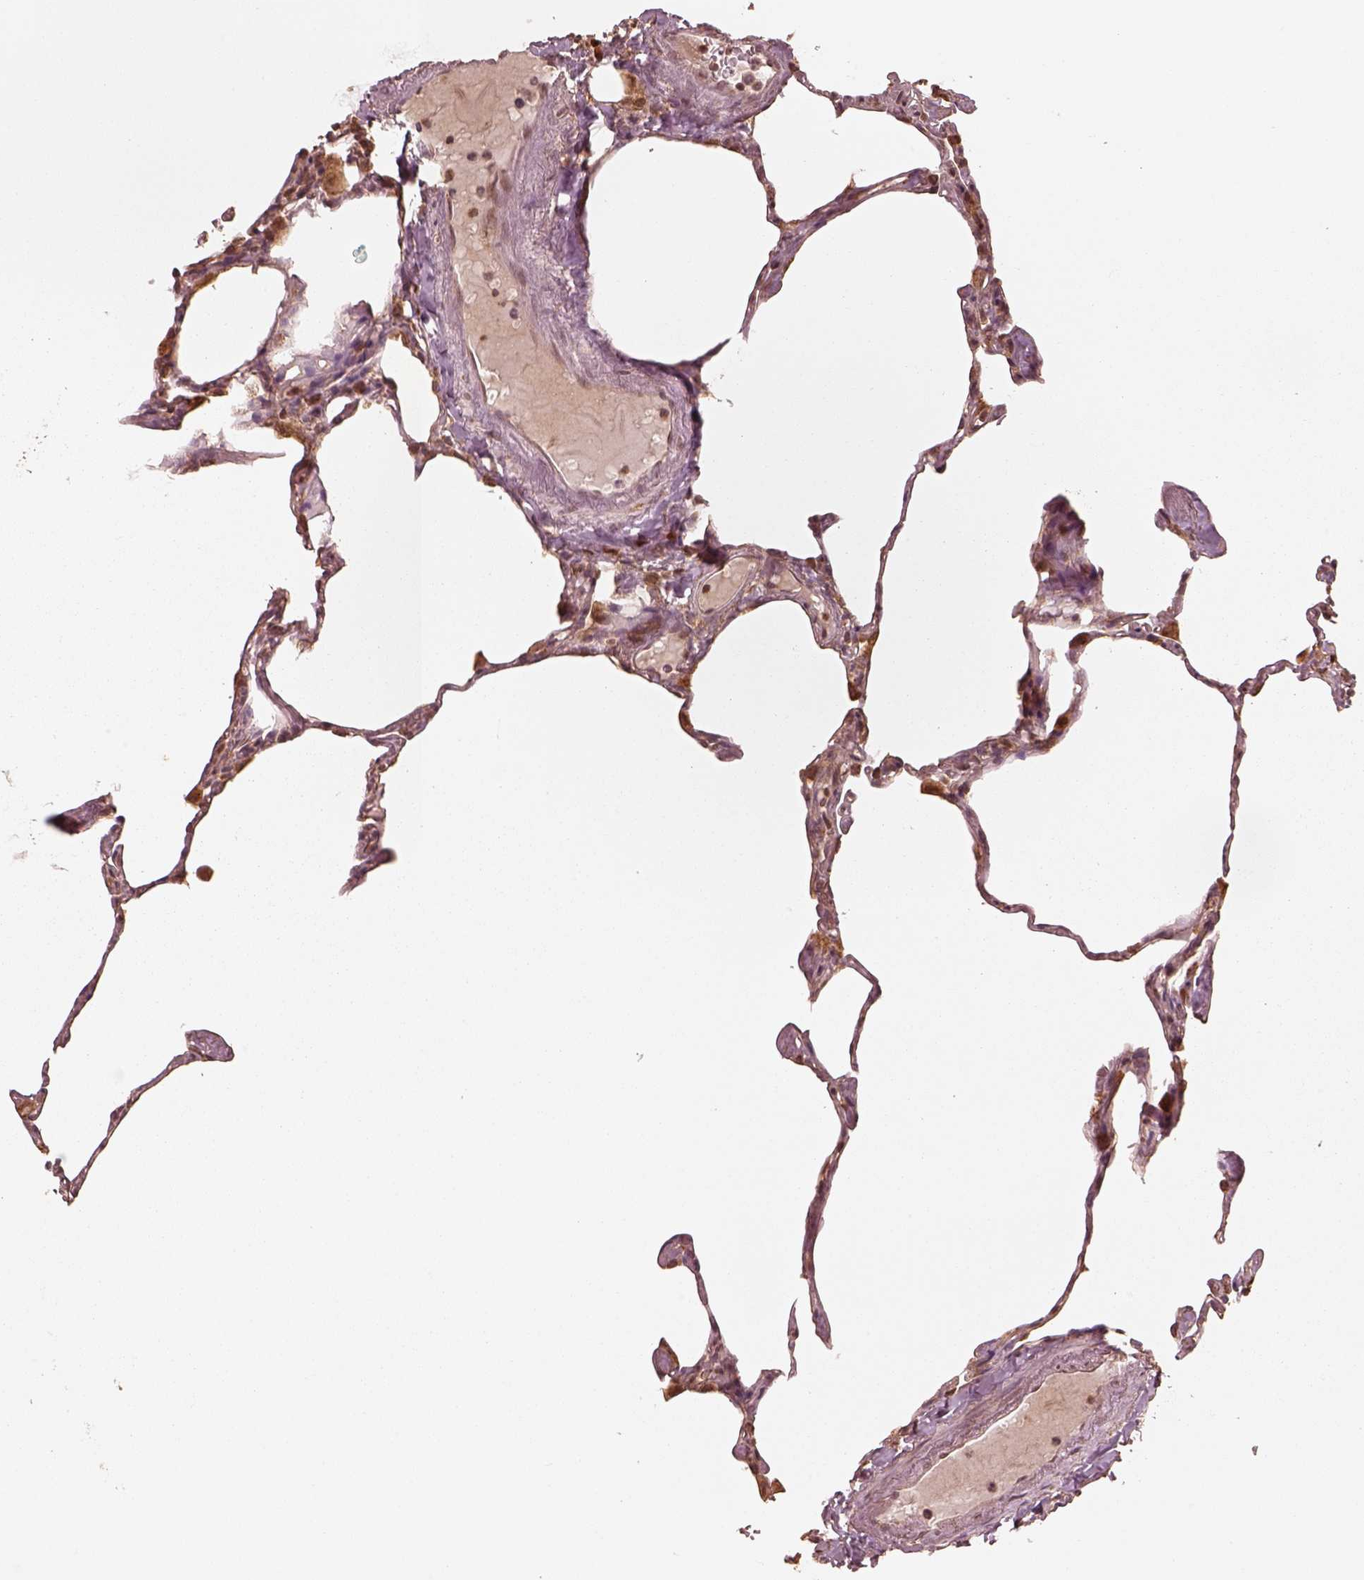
{"staining": {"intensity": "moderate", "quantity": ">75%", "location": "cytoplasmic/membranous"}, "tissue": "lung", "cell_type": "Alveolar cells", "image_type": "normal", "snomed": [{"axis": "morphology", "description": "Normal tissue, NOS"}, {"axis": "topography", "description": "Lung"}], "caption": "Immunohistochemistry (IHC) histopathology image of unremarkable human lung stained for a protein (brown), which demonstrates medium levels of moderate cytoplasmic/membranous positivity in about >75% of alveolar cells.", "gene": "DNAJC25", "patient": {"sex": "male", "age": 65}}